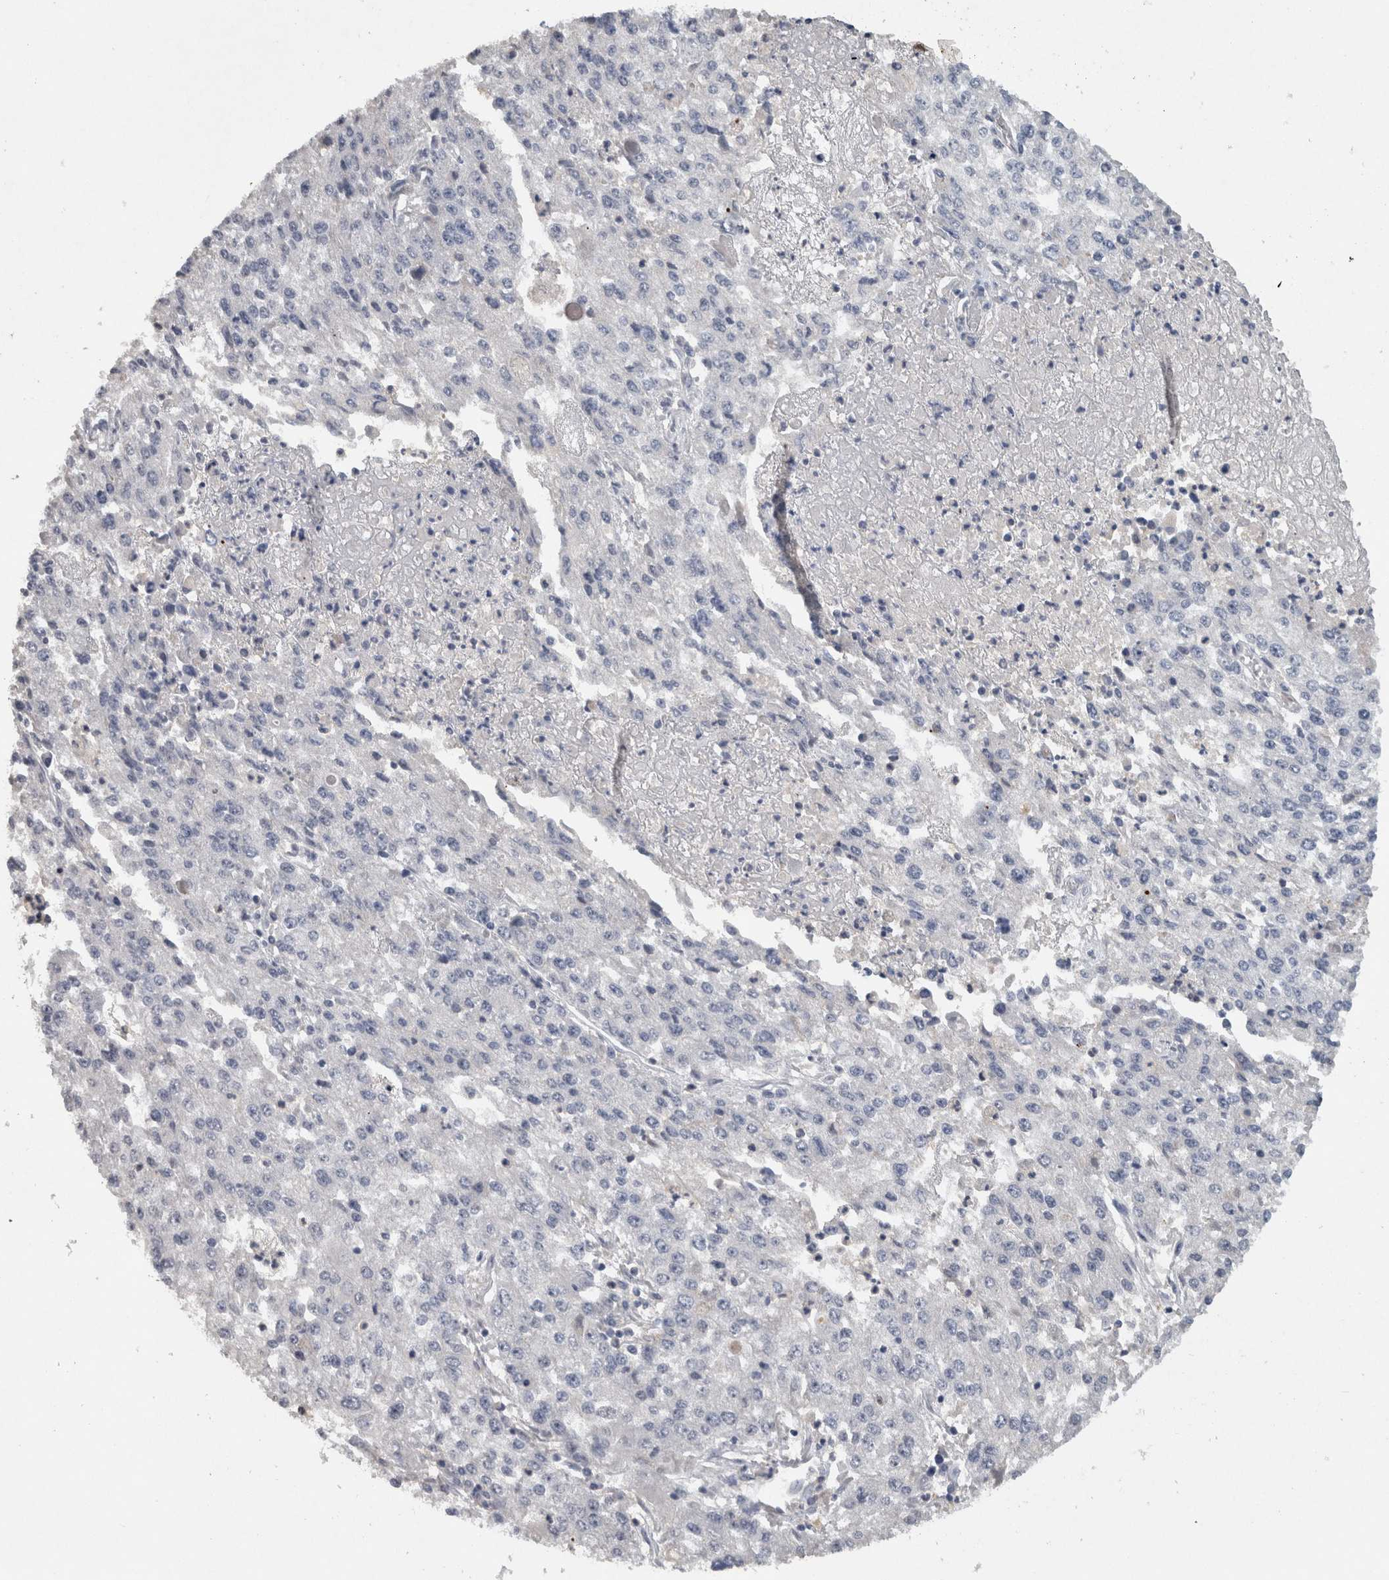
{"staining": {"intensity": "negative", "quantity": "none", "location": "none"}, "tissue": "endometrial cancer", "cell_type": "Tumor cells", "image_type": "cancer", "snomed": [{"axis": "morphology", "description": "Adenocarcinoma, NOS"}, {"axis": "topography", "description": "Endometrium"}], "caption": "An image of human endometrial cancer is negative for staining in tumor cells.", "gene": "HEXD", "patient": {"sex": "female", "age": 49}}